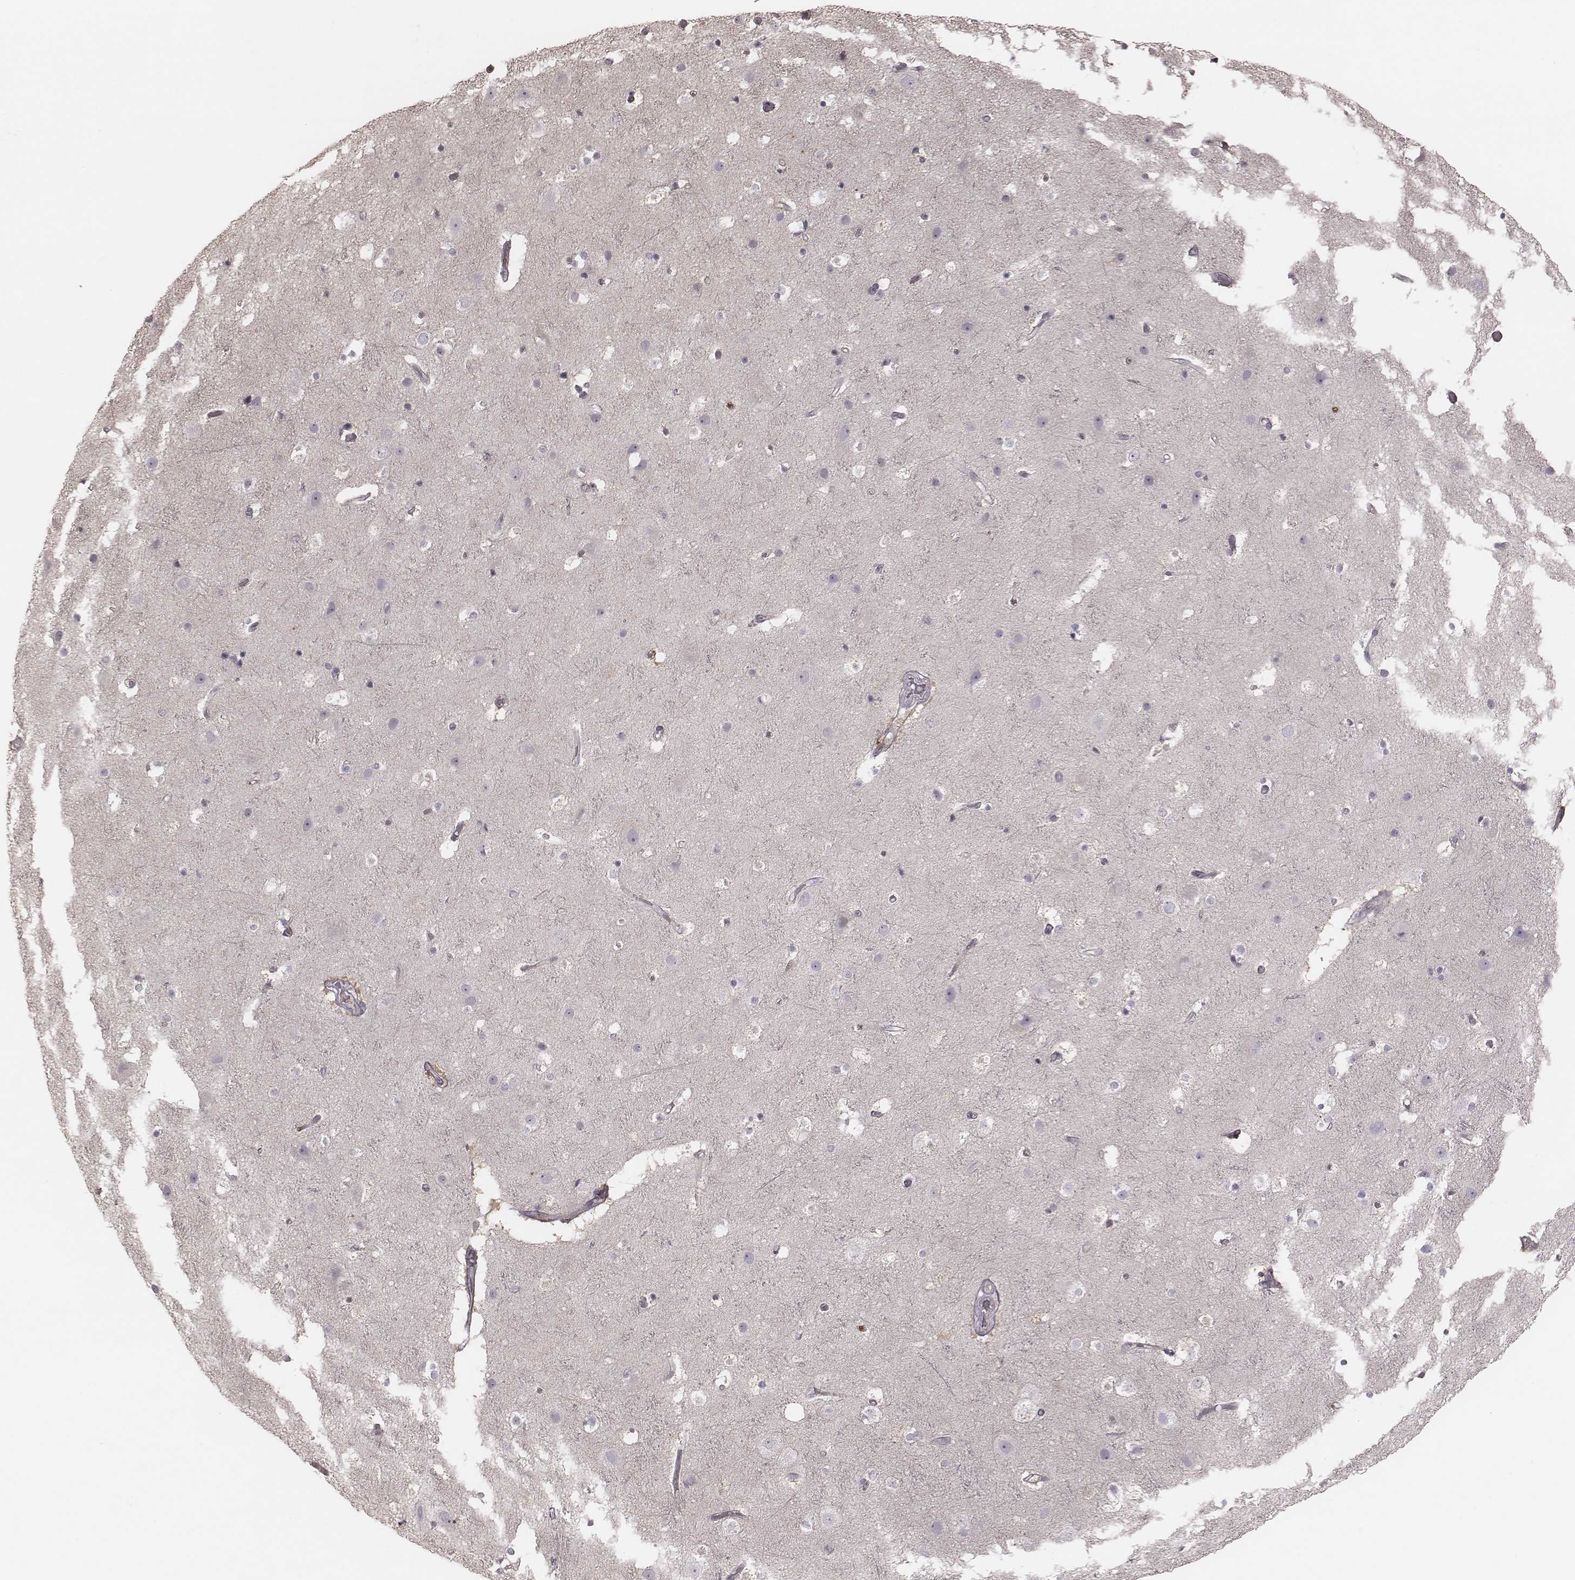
{"staining": {"intensity": "negative", "quantity": "none", "location": "none"}, "tissue": "cerebral cortex", "cell_type": "Endothelial cells", "image_type": "normal", "snomed": [{"axis": "morphology", "description": "Normal tissue, NOS"}, {"axis": "topography", "description": "Cerebral cortex"}], "caption": "A histopathology image of cerebral cortex stained for a protein displays no brown staining in endothelial cells. The staining is performed using DAB (3,3'-diaminobenzidine) brown chromogen with nuclei counter-stained in using hematoxylin.", "gene": "TDRD5", "patient": {"sex": "female", "age": 52}}